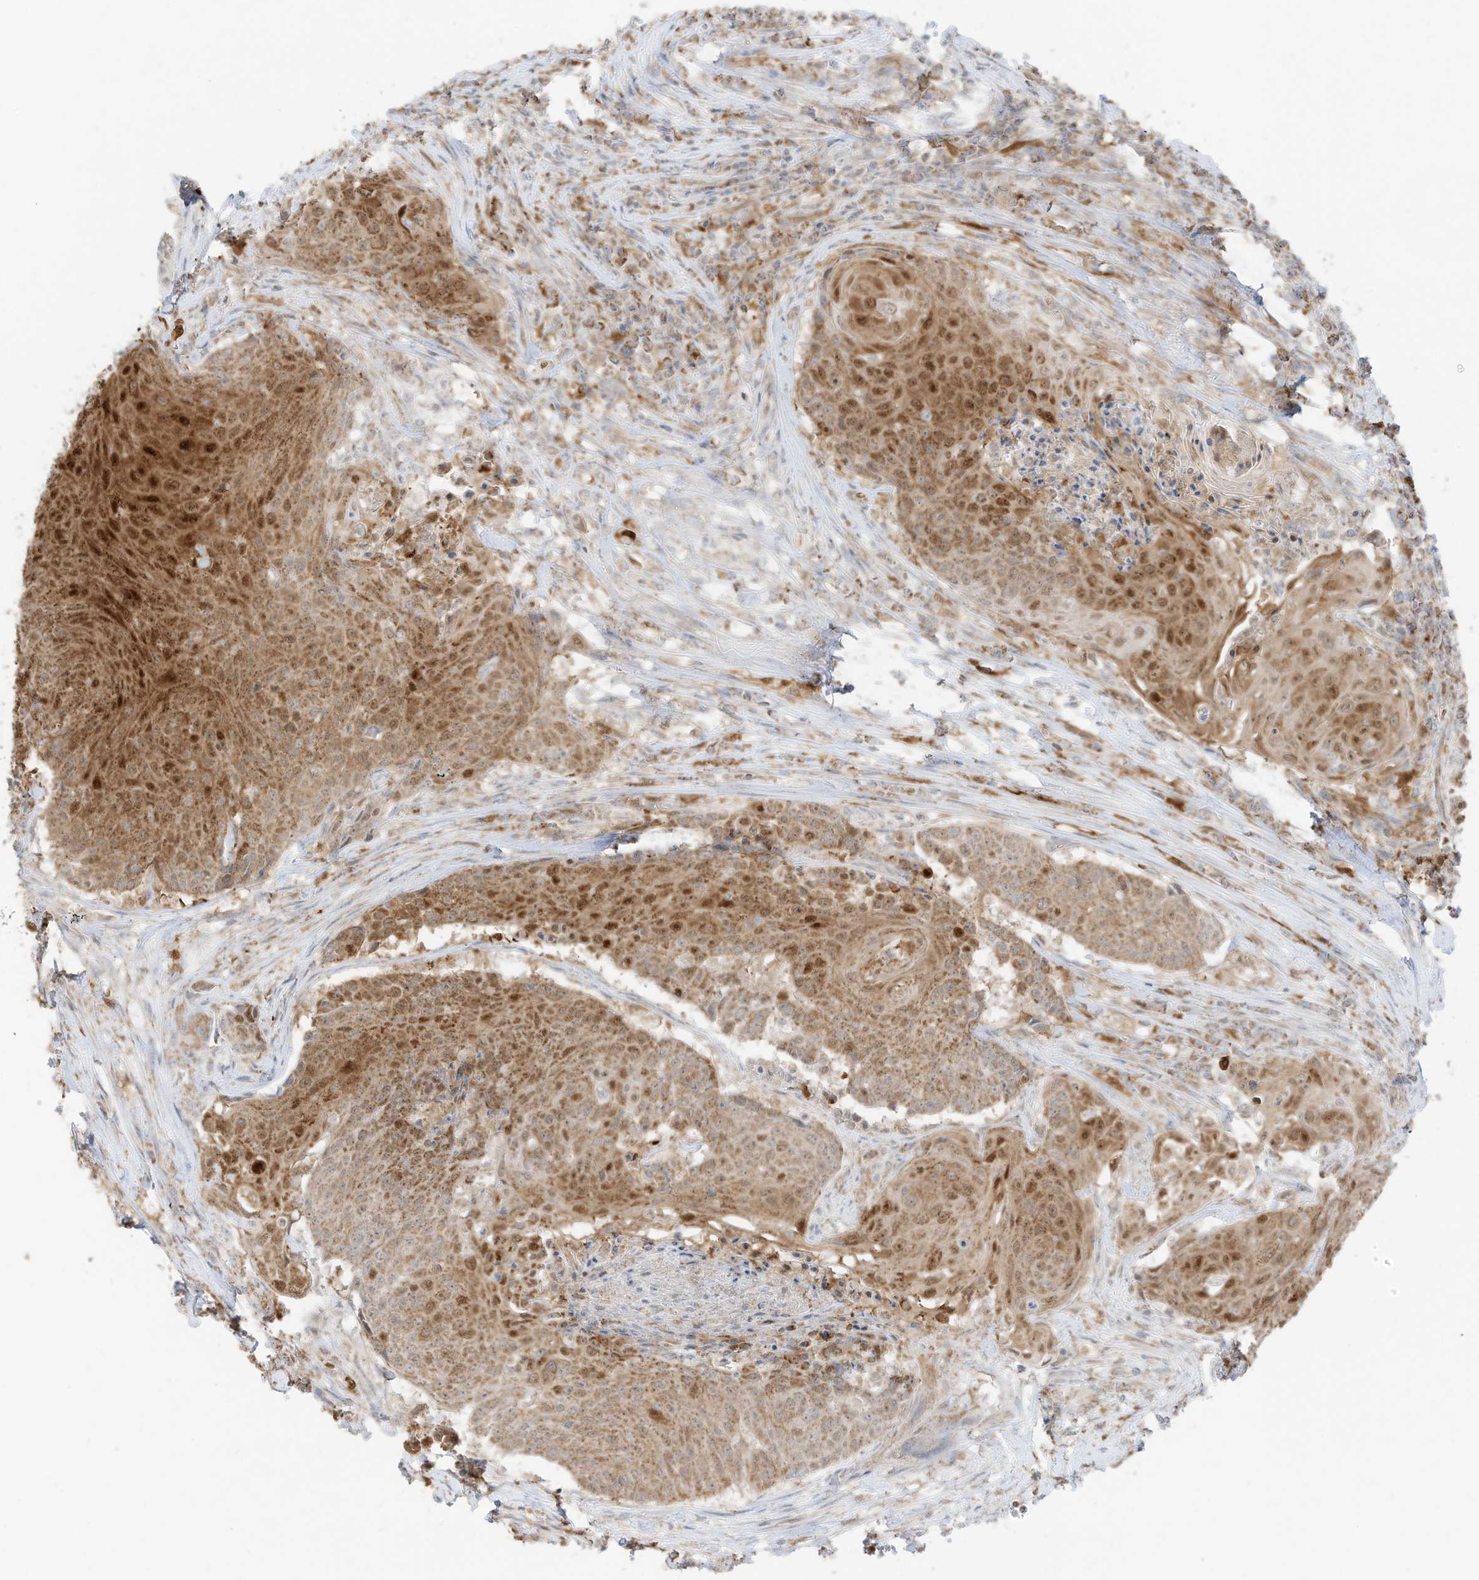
{"staining": {"intensity": "moderate", "quantity": ">75%", "location": "cytoplasmic/membranous,nuclear"}, "tissue": "urothelial cancer", "cell_type": "Tumor cells", "image_type": "cancer", "snomed": [{"axis": "morphology", "description": "Urothelial carcinoma, High grade"}, {"axis": "topography", "description": "Urinary bladder"}], "caption": "A brown stain labels moderate cytoplasmic/membranous and nuclear positivity of a protein in human urothelial cancer tumor cells.", "gene": "MTUS2", "patient": {"sex": "female", "age": 63}}